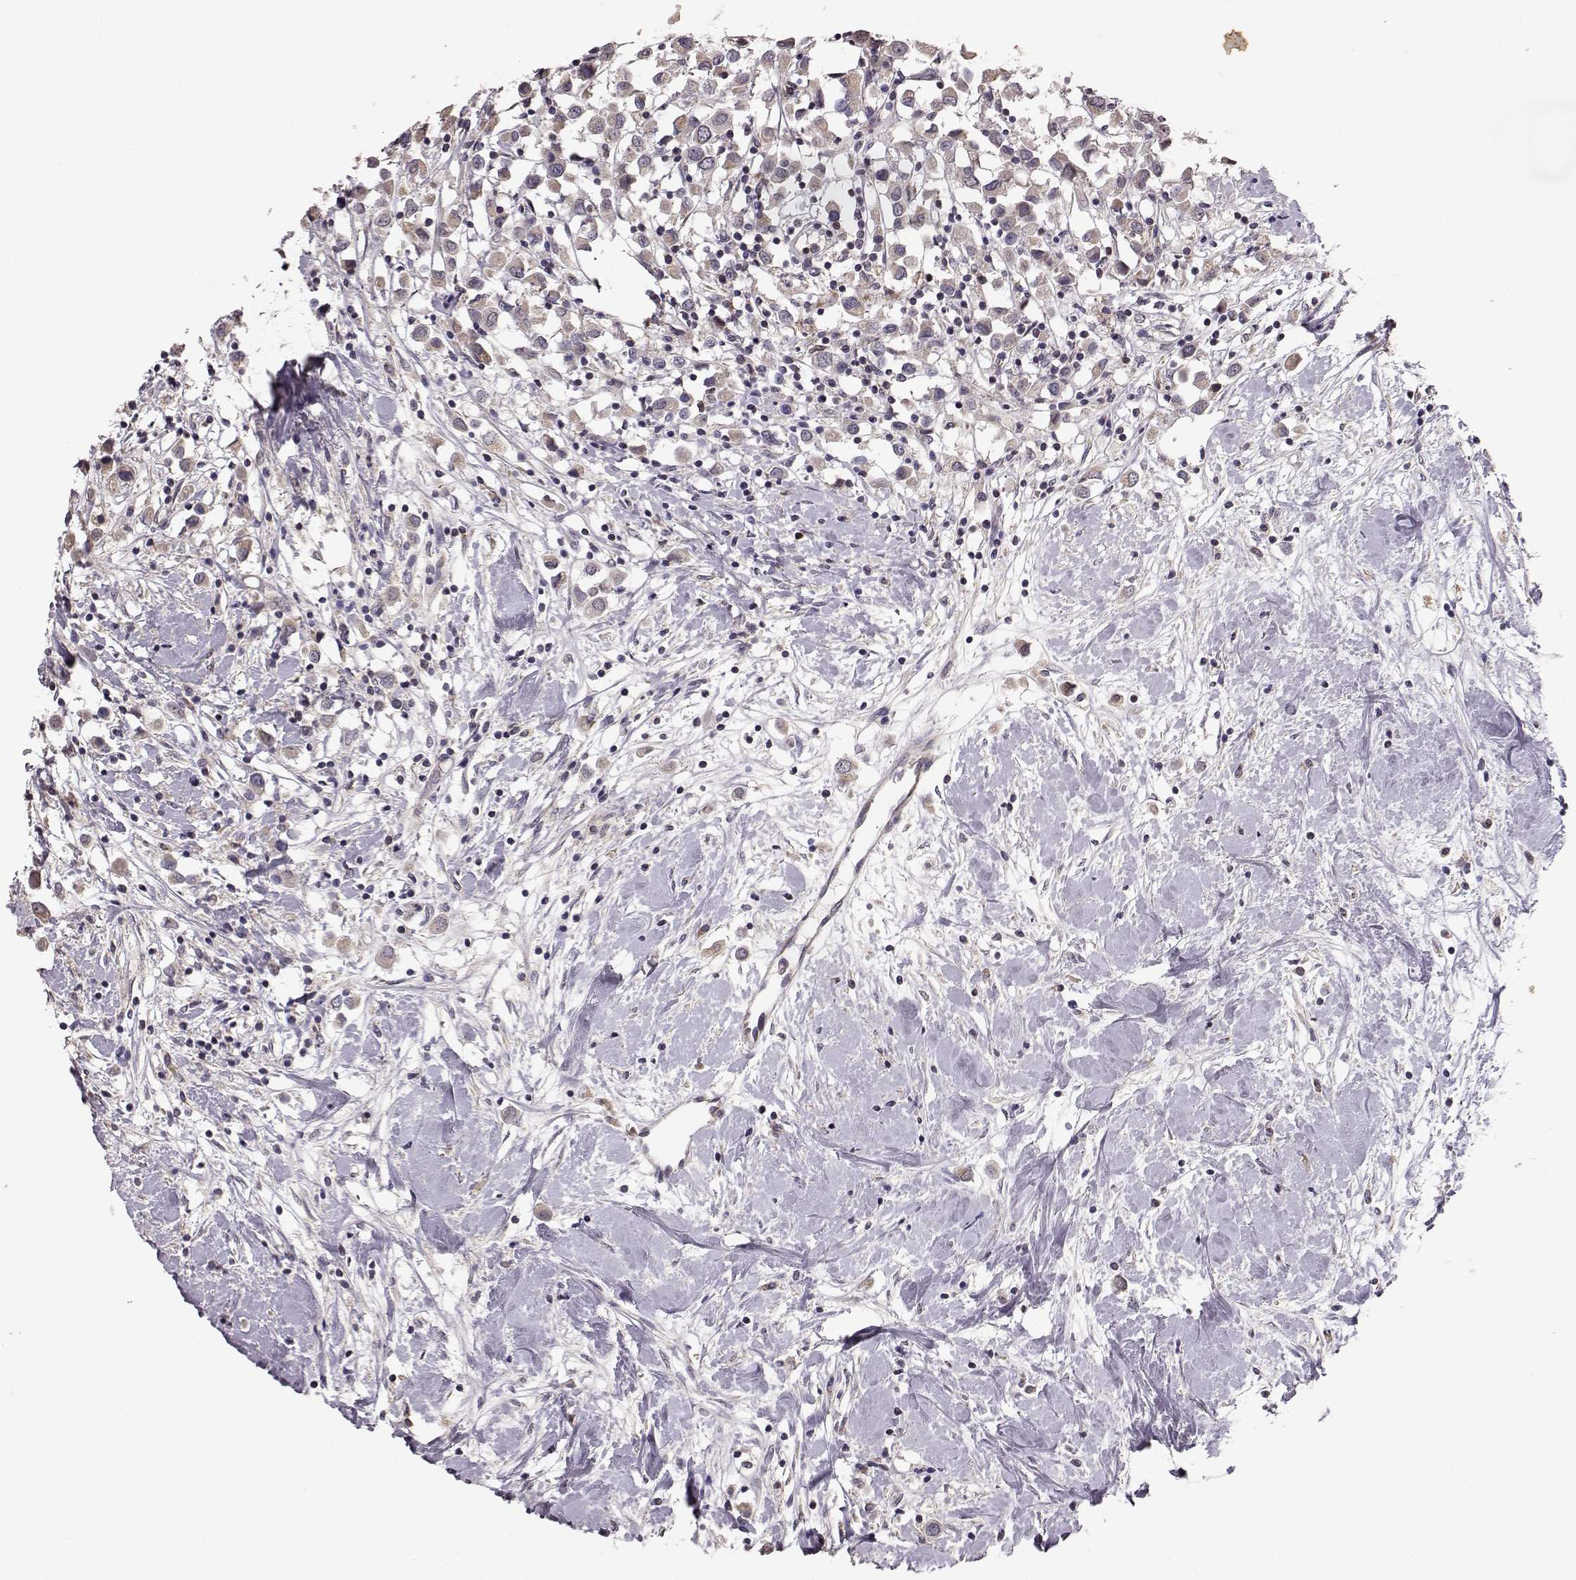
{"staining": {"intensity": "negative", "quantity": "none", "location": "none"}, "tissue": "breast cancer", "cell_type": "Tumor cells", "image_type": "cancer", "snomed": [{"axis": "morphology", "description": "Duct carcinoma"}, {"axis": "topography", "description": "Breast"}], "caption": "IHC of invasive ductal carcinoma (breast) reveals no expression in tumor cells.", "gene": "BACH2", "patient": {"sex": "female", "age": 61}}